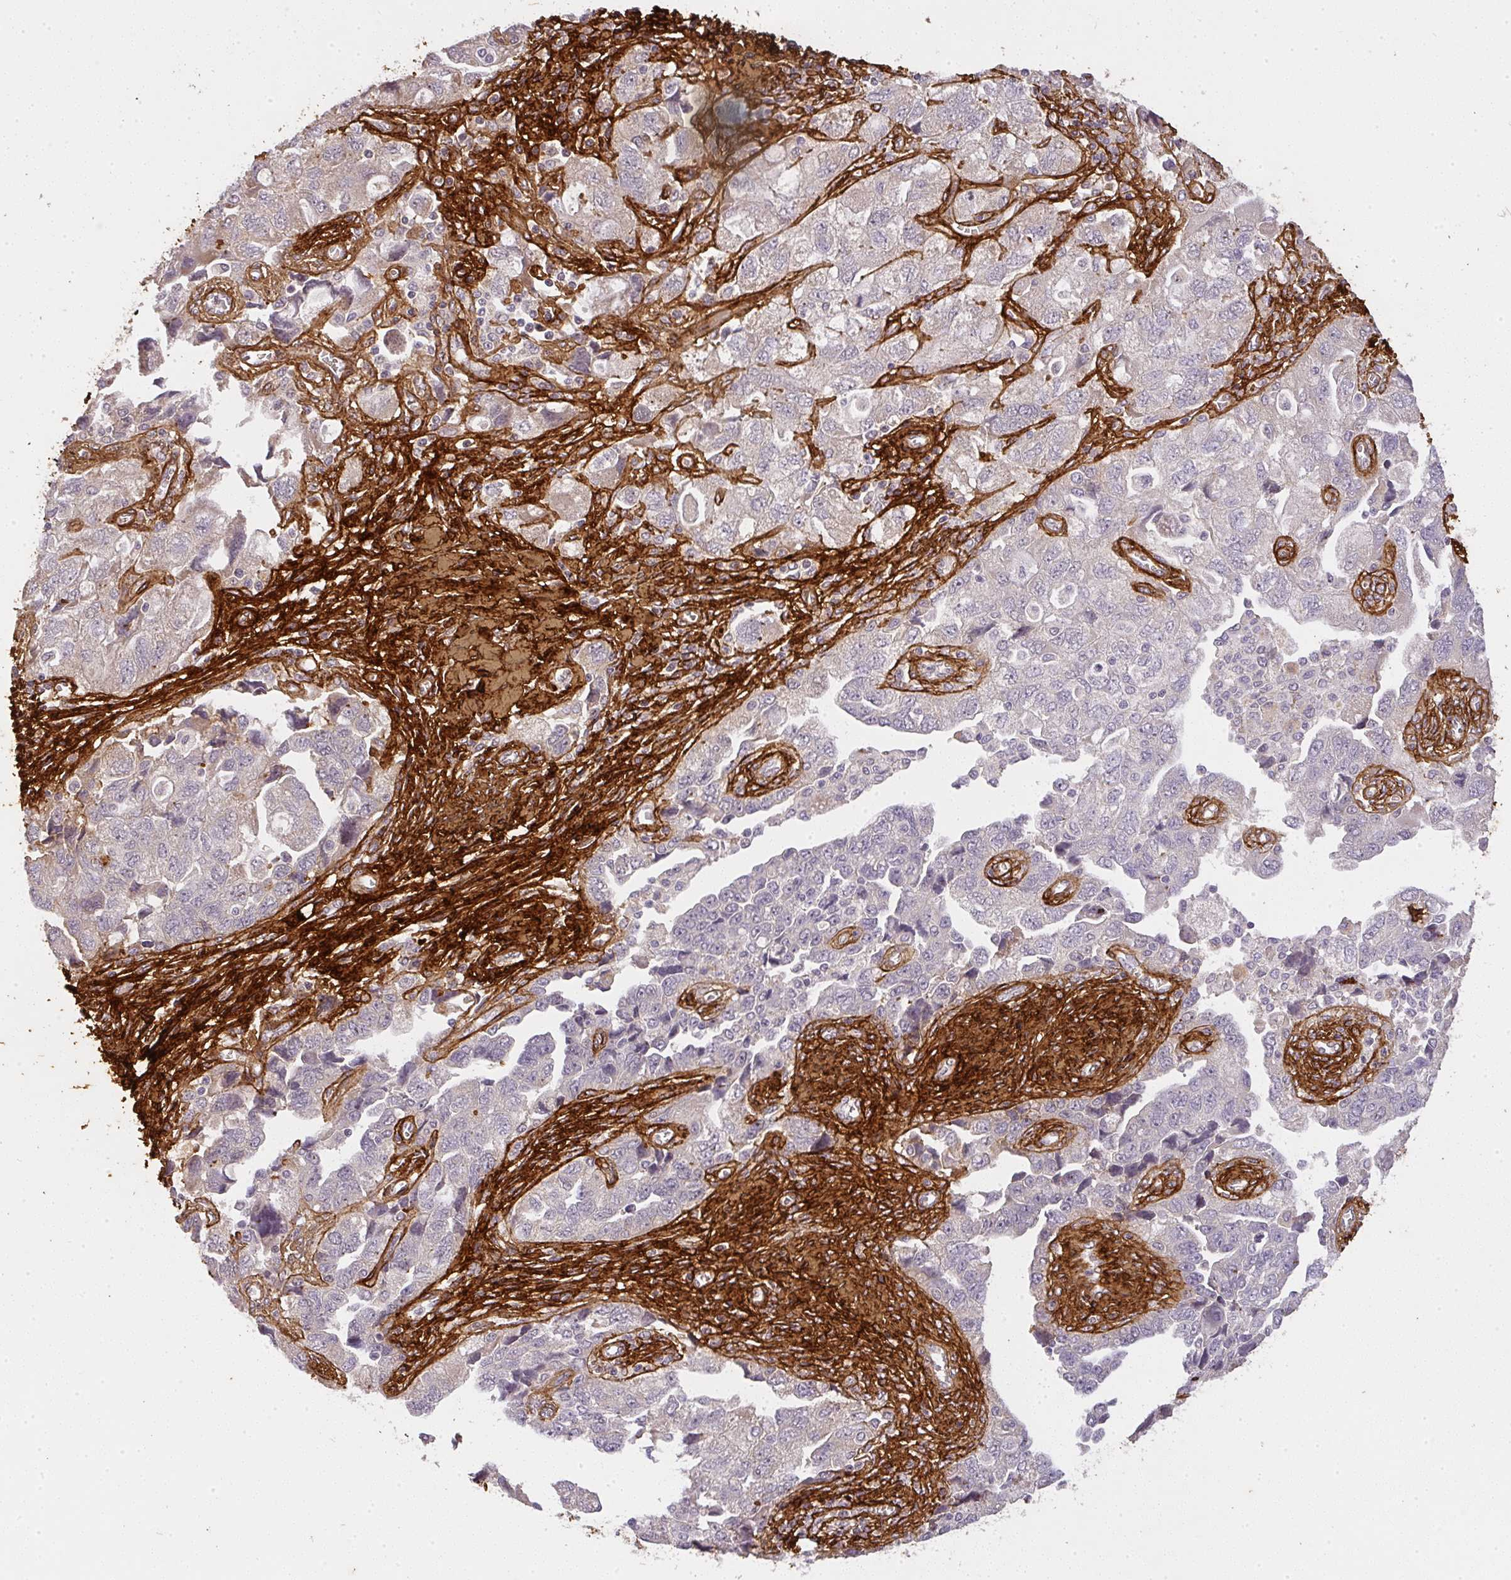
{"staining": {"intensity": "negative", "quantity": "none", "location": "none"}, "tissue": "ovarian cancer", "cell_type": "Tumor cells", "image_type": "cancer", "snomed": [{"axis": "morphology", "description": "Carcinoma, NOS"}, {"axis": "morphology", "description": "Cystadenocarcinoma, serous, NOS"}, {"axis": "topography", "description": "Ovary"}], "caption": "This is a image of IHC staining of ovarian cancer, which shows no positivity in tumor cells. (DAB immunohistochemistry (IHC) with hematoxylin counter stain).", "gene": "COL3A1", "patient": {"sex": "female", "age": 69}}